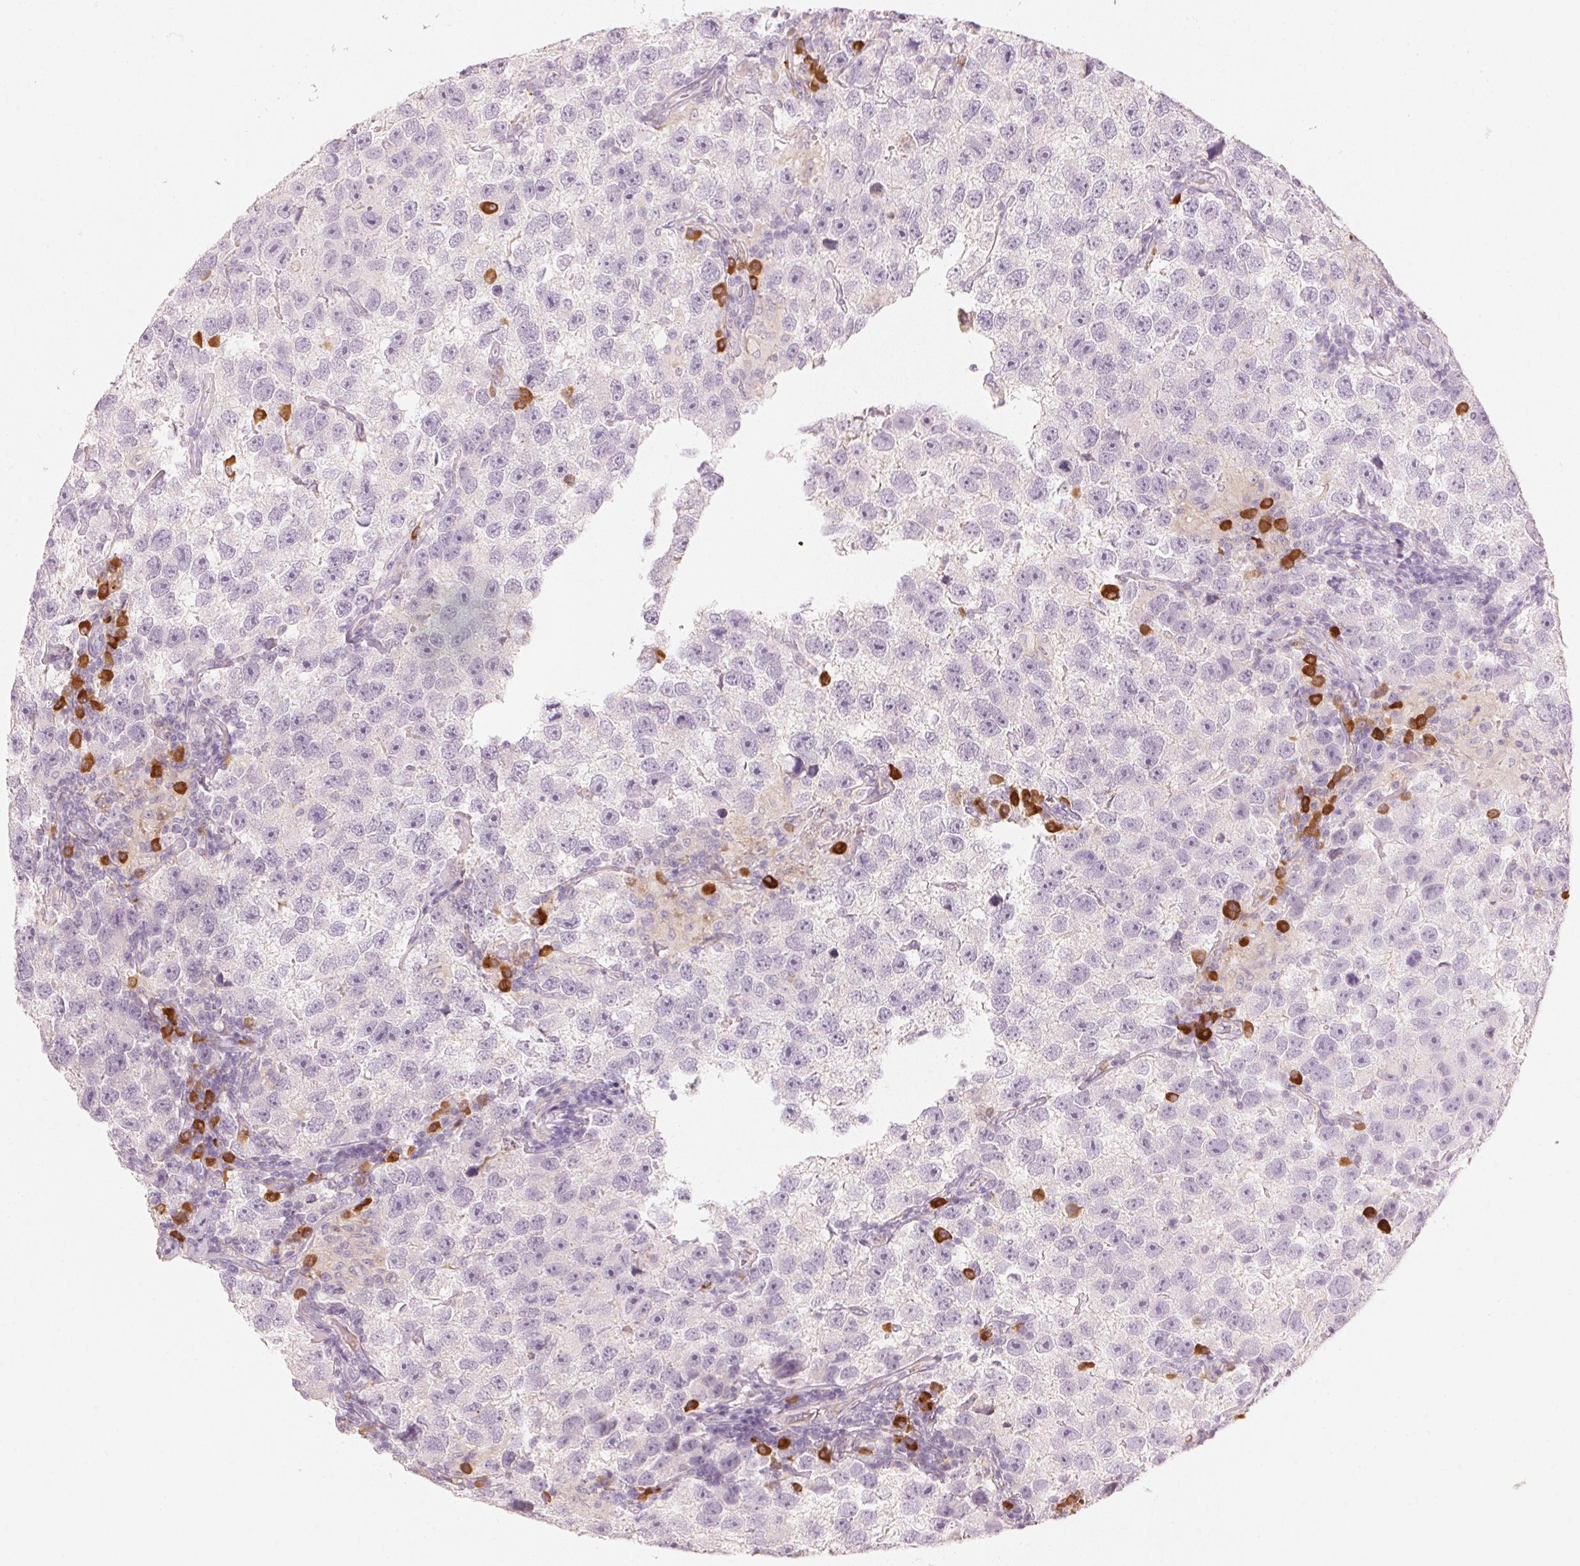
{"staining": {"intensity": "negative", "quantity": "none", "location": "none"}, "tissue": "testis cancer", "cell_type": "Tumor cells", "image_type": "cancer", "snomed": [{"axis": "morphology", "description": "Seminoma, NOS"}, {"axis": "topography", "description": "Testis"}], "caption": "This is a photomicrograph of immunohistochemistry staining of testis cancer (seminoma), which shows no positivity in tumor cells.", "gene": "RMDN2", "patient": {"sex": "male", "age": 26}}